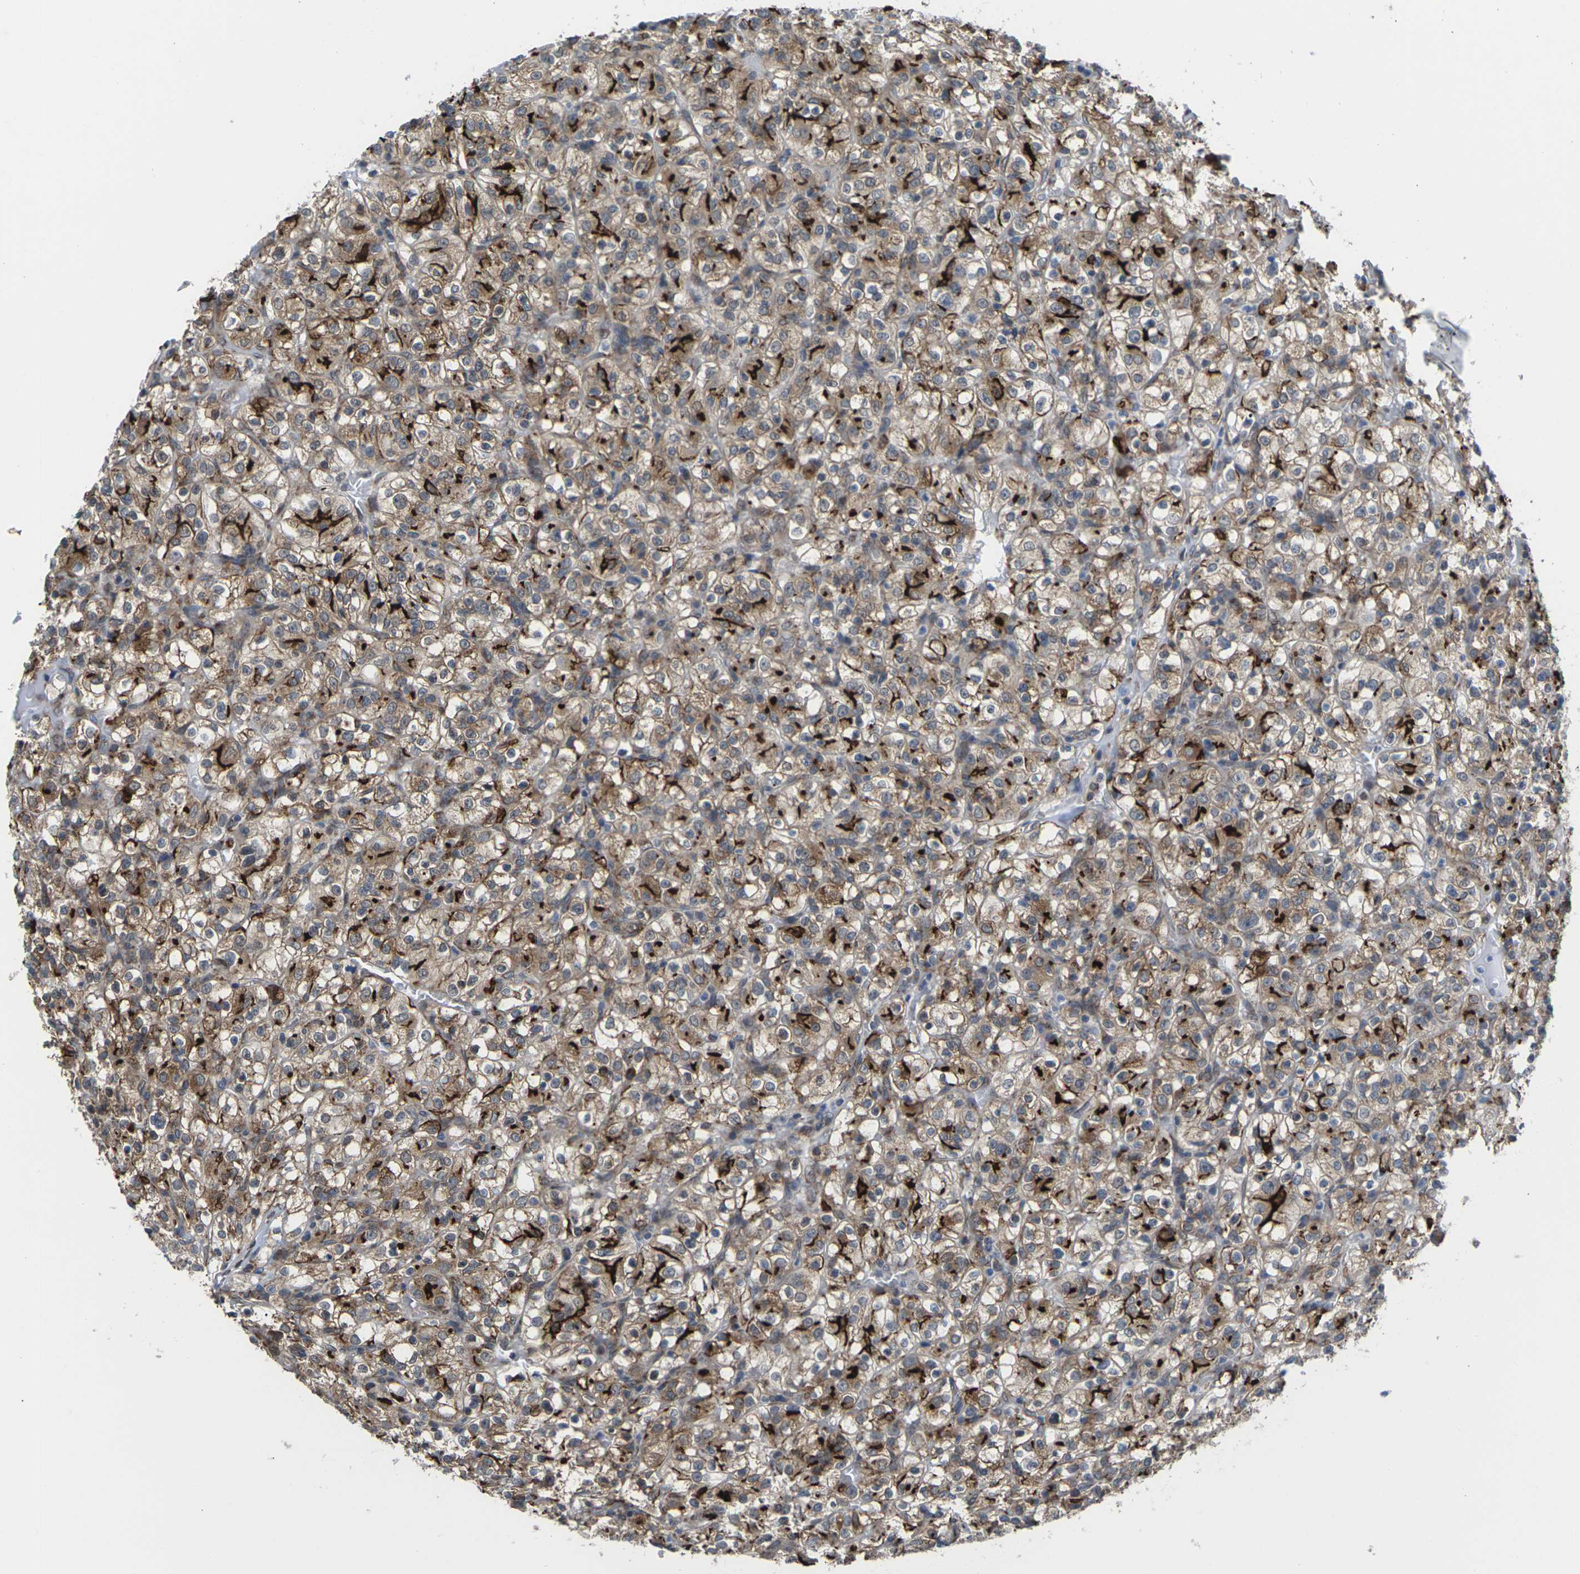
{"staining": {"intensity": "strong", "quantity": ">75%", "location": "cytoplasmic/membranous"}, "tissue": "renal cancer", "cell_type": "Tumor cells", "image_type": "cancer", "snomed": [{"axis": "morphology", "description": "Normal tissue, NOS"}, {"axis": "morphology", "description": "Adenocarcinoma, NOS"}, {"axis": "topography", "description": "Kidney"}], "caption": "Protein expression analysis of renal adenocarcinoma reveals strong cytoplasmic/membranous expression in about >75% of tumor cells. The staining is performed using DAB (3,3'-diaminobenzidine) brown chromogen to label protein expression. The nuclei are counter-stained blue using hematoxylin.", "gene": "PDZK1IP1", "patient": {"sex": "female", "age": 72}}